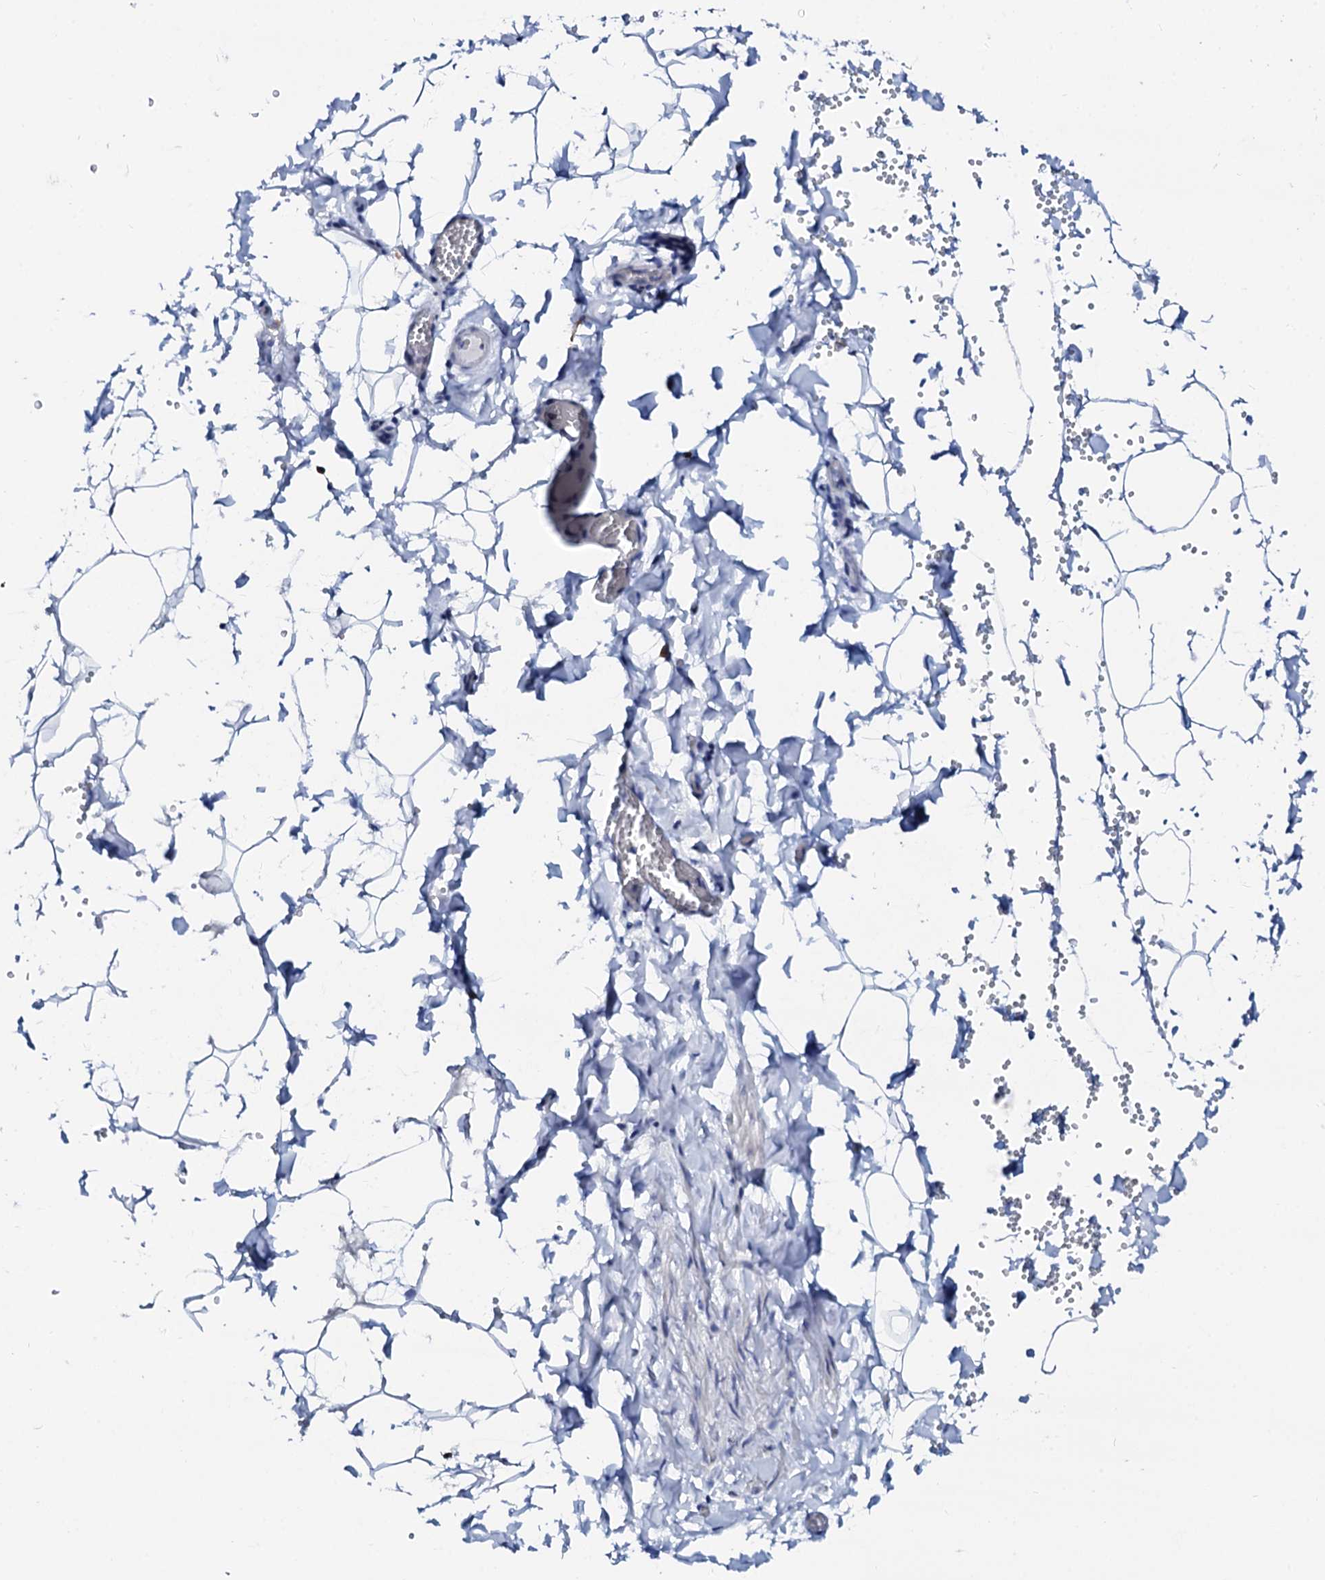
{"staining": {"intensity": "negative", "quantity": "none", "location": "none"}, "tissue": "adipose tissue", "cell_type": "Adipocytes", "image_type": "normal", "snomed": [{"axis": "morphology", "description": "Normal tissue, NOS"}, {"axis": "topography", "description": "Gallbladder"}, {"axis": "topography", "description": "Peripheral nerve tissue"}], "caption": "Adipose tissue stained for a protein using immunohistochemistry displays no expression adipocytes.", "gene": "SPATA19", "patient": {"sex": "male", "age": 38}}